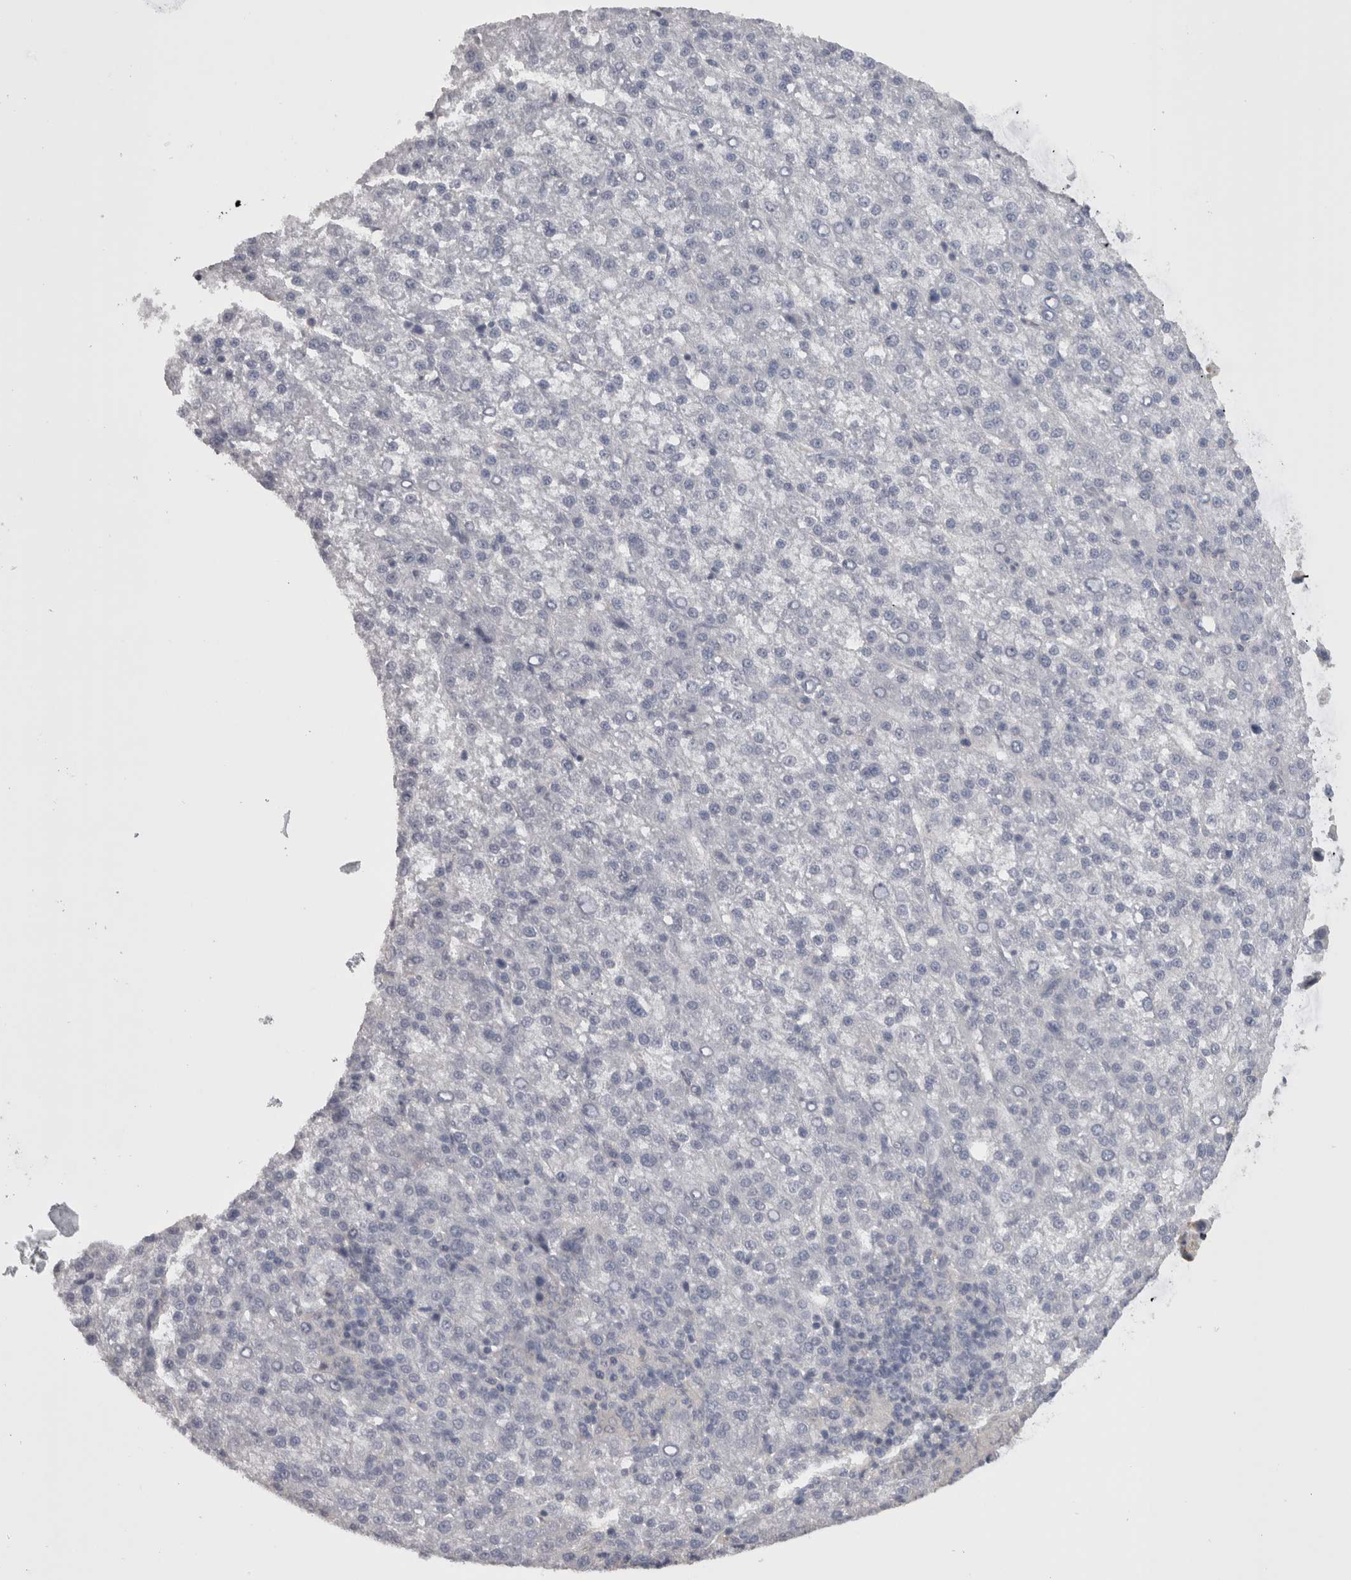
{"staining": {"intensity": "negative", "quantity": "none", "location": "none"}, "tissue": "liver cancer", "cell_type": "Tumor cells", "image_type": "cancer", "snomed": [{"axis": "morphology", "description": "Carcinoma, Hepatocellular, NOS"}, {"axis": "topography", "description": "Liver"}], "caption": "There is no significant staining in tumor cells of liver cancer. The staining is performed using DAB brown chromogen with nuclei counter-stained in using hematoxylin.", "gene": "CAMK2D", "patient": {"sex": "female", "age": 58}}